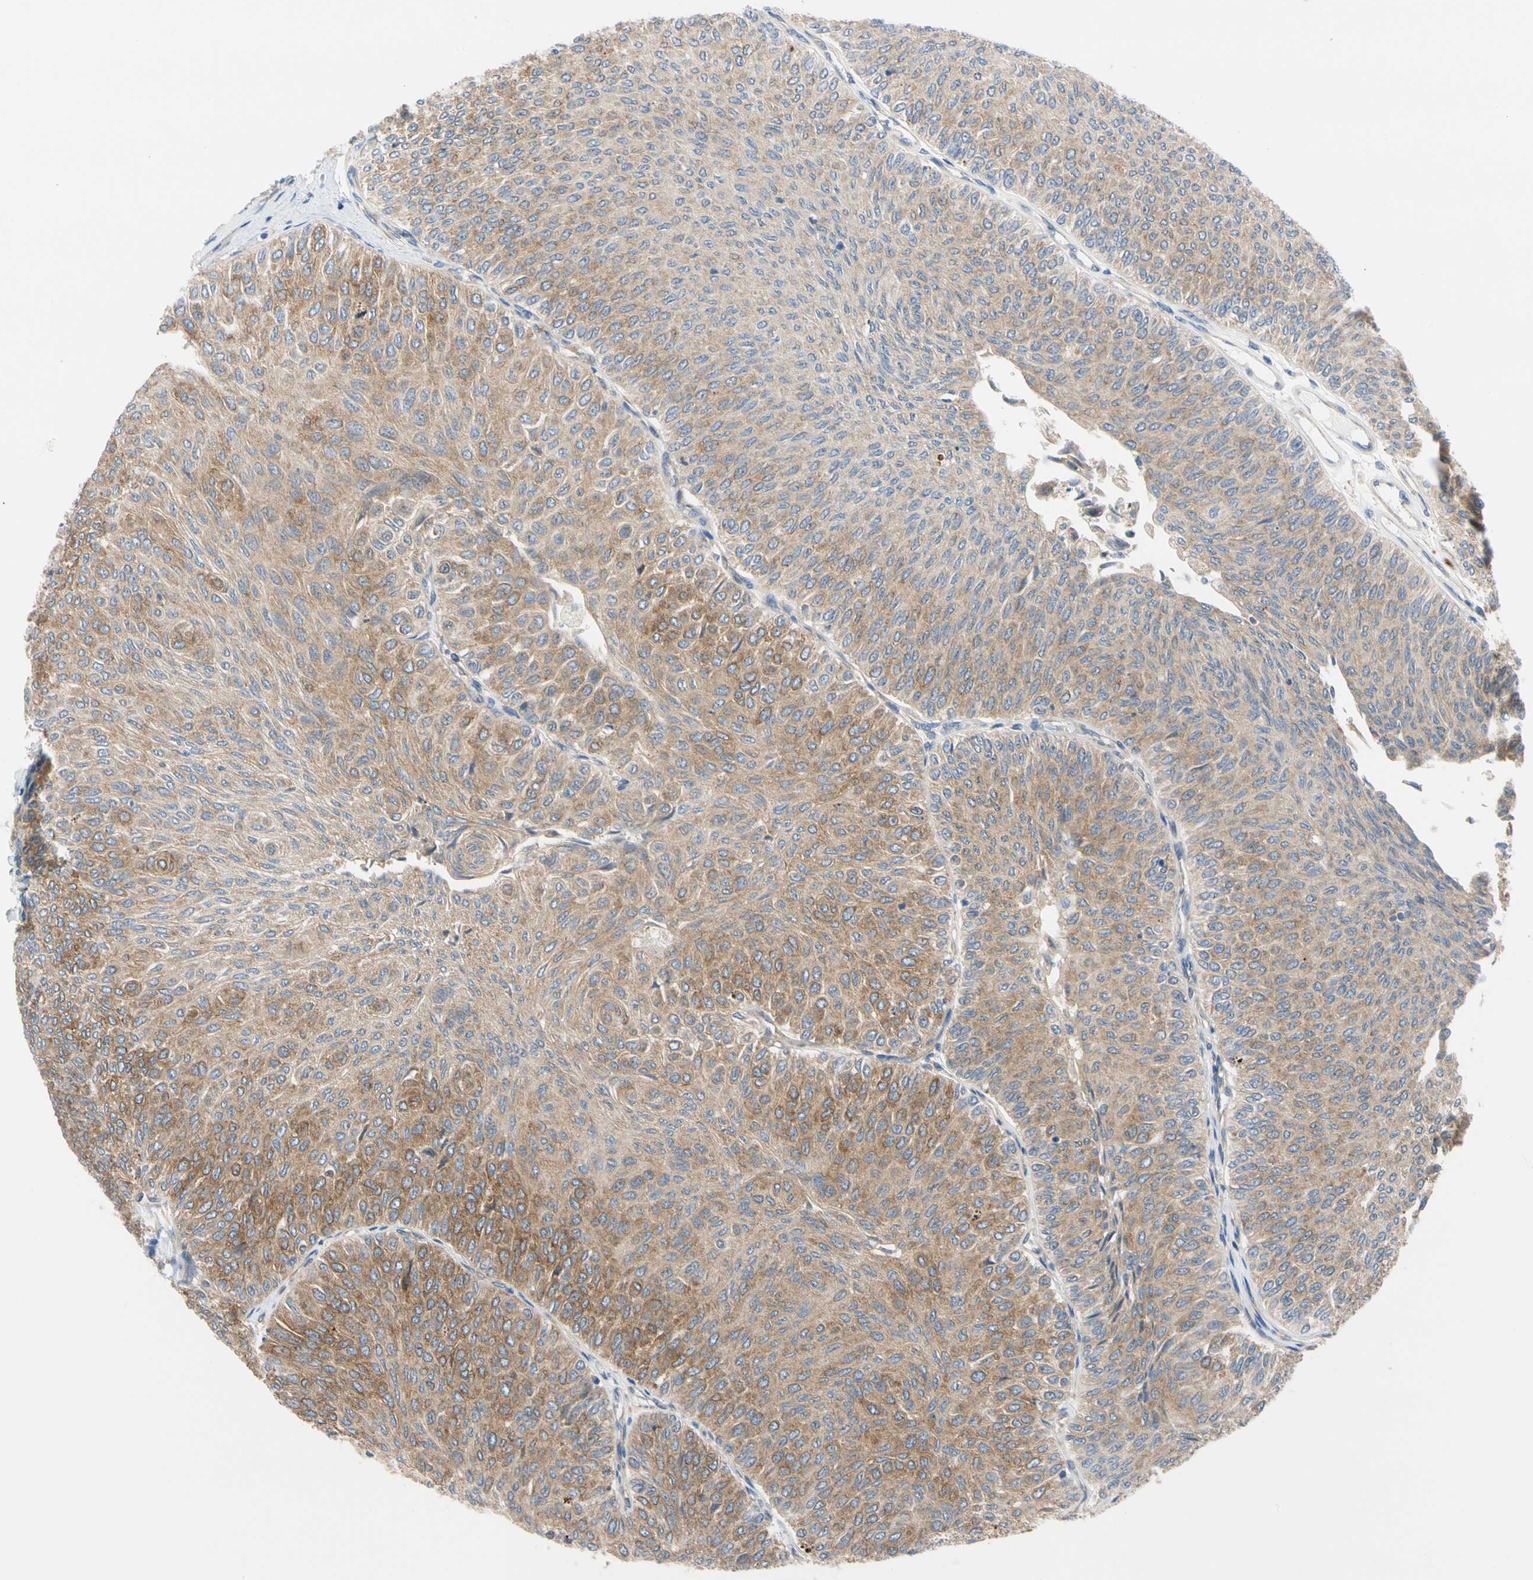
{"staining": {"intensity": "moderate", "quantity": ">75%", "location": "cytoplasmic/membranous"}, "tissue": "urothelial cancer", "cell_type": "Tumor cells", "image_type": "cancer", "snomed": [{"axis": "morphology", "description": "Urothelial carcinoma, Low grade"}, {"axis": "topography", "description": "Urinary bladder"}], "caption": "Immunohistochemical staining of human urothelial cancer exhibits medium levels of moderate cytoplasmic/membranous expression in about >75% of tumor cells.", "gene": "GPHN", "patient": {"sex": "male", "age": 78}}